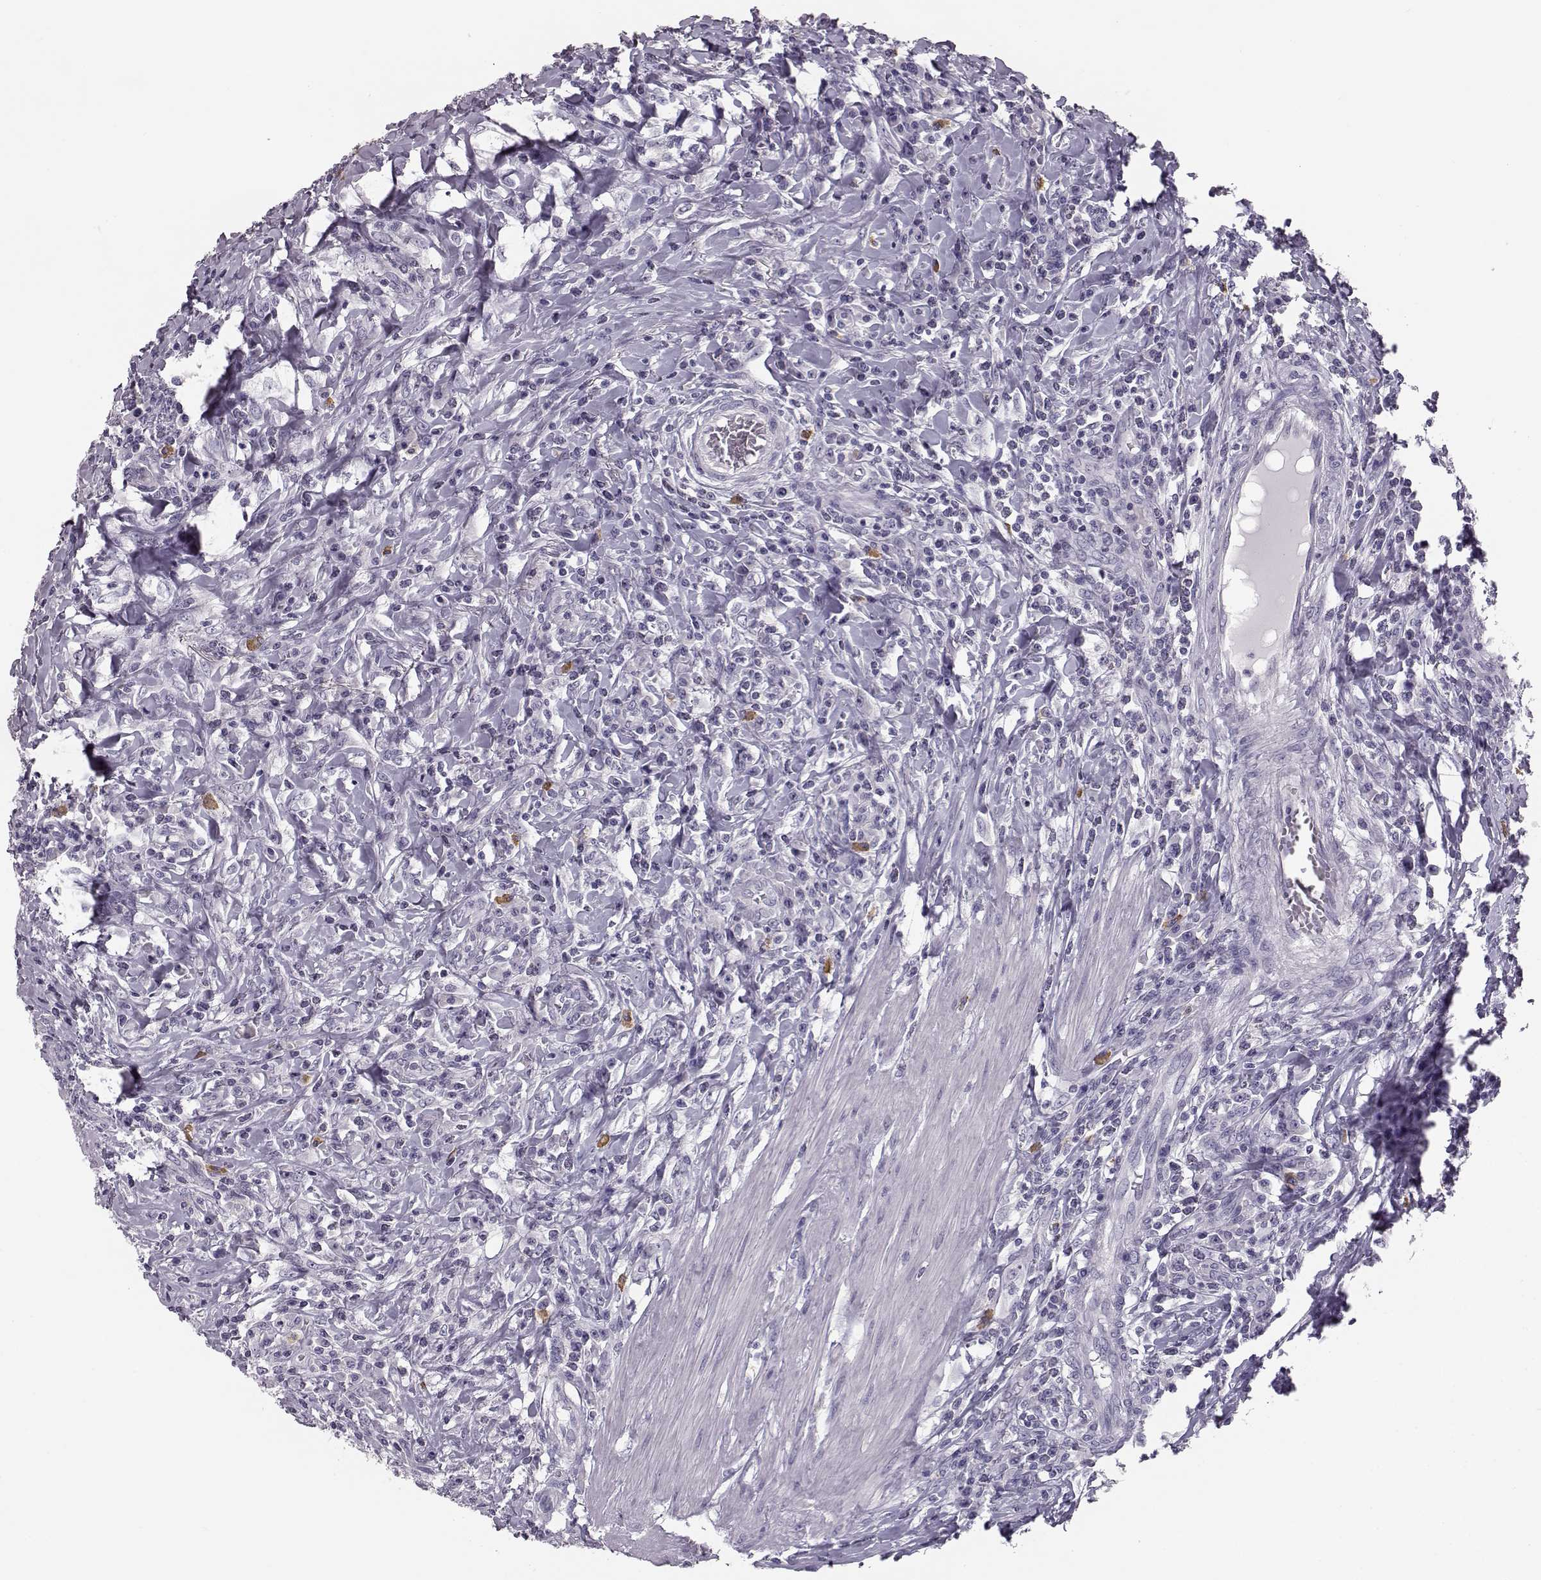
{"staining": {"intensity": "negative", "quantity": "none", "location": "none"}, "tissue": "colorectal cancer", "cell_type": "Tumor cells", "image_type": "cancer", "snomed": [{"axis": "morphology", "description": "Adenocarcinoma, NOS"}, {"axis": "topography", "description": "Colon"}], "caption": "Immunohistochemistry photomicrograph of neoplastic tissue: colorectal cancer (adenocarcinoma) stained with DAB reveals no significant protein positivity in tumor cells.", "gene": "NPTXR", "patient": {"sex": "male", "age": 53}}